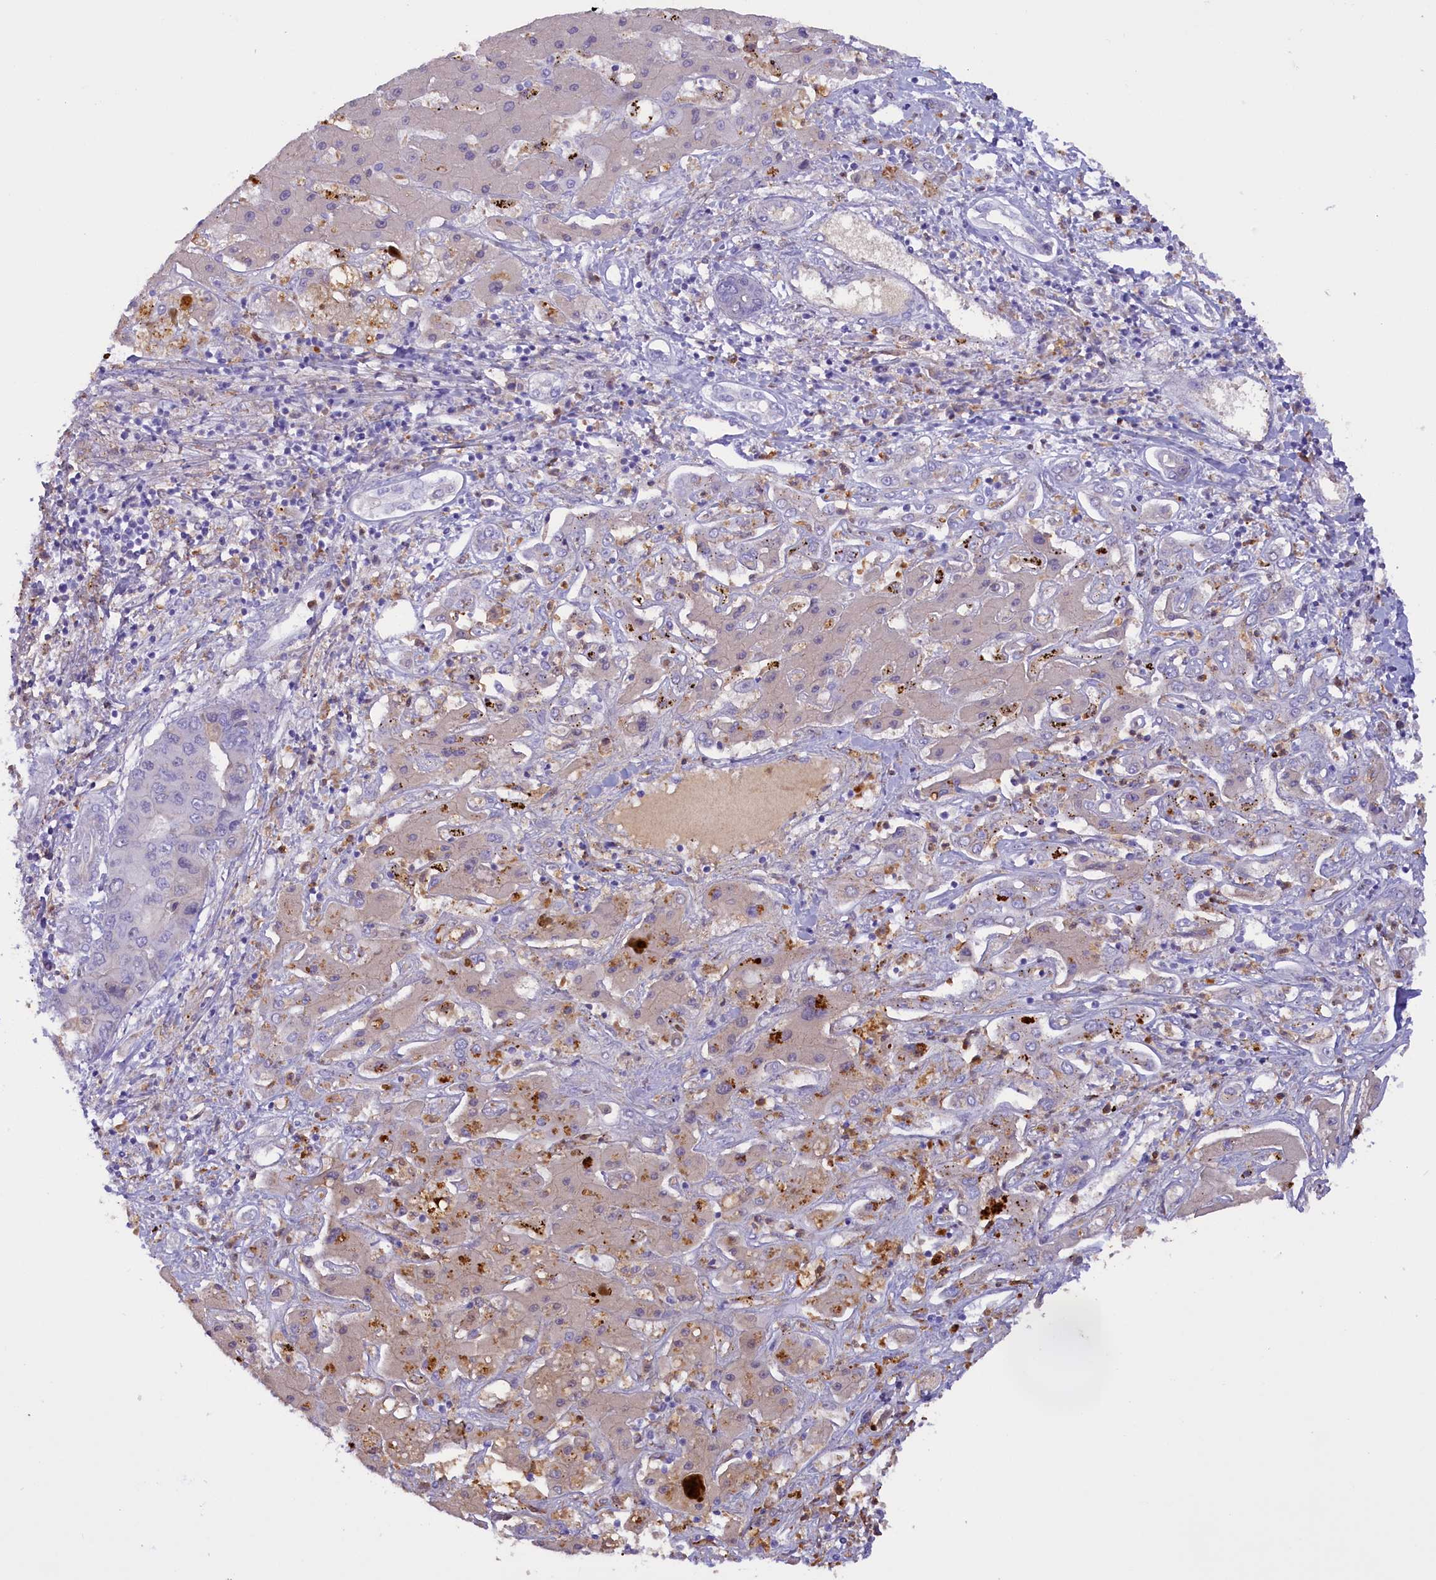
{"staining": {"intensity": "negative", "quantity": "none", "location": "none"}, "tissue": "liver cancer", "cell_type": "Tumor cells", "image_type": "cancer", "snomed": [{"axis": "morphology", "description": "Cholangiocarcinoma"}, {"axis": "topography", "description": "Liver"}], "caption": "Immunohistochemistry photomicrograph of neoplastic tissue: cholangiocarcinoma (liver) stained with DAB demonstrates no significant protein positivity in tumor cells.", "gene": "FAM149B1", "patient": {"sex": "male", "age": 67}}